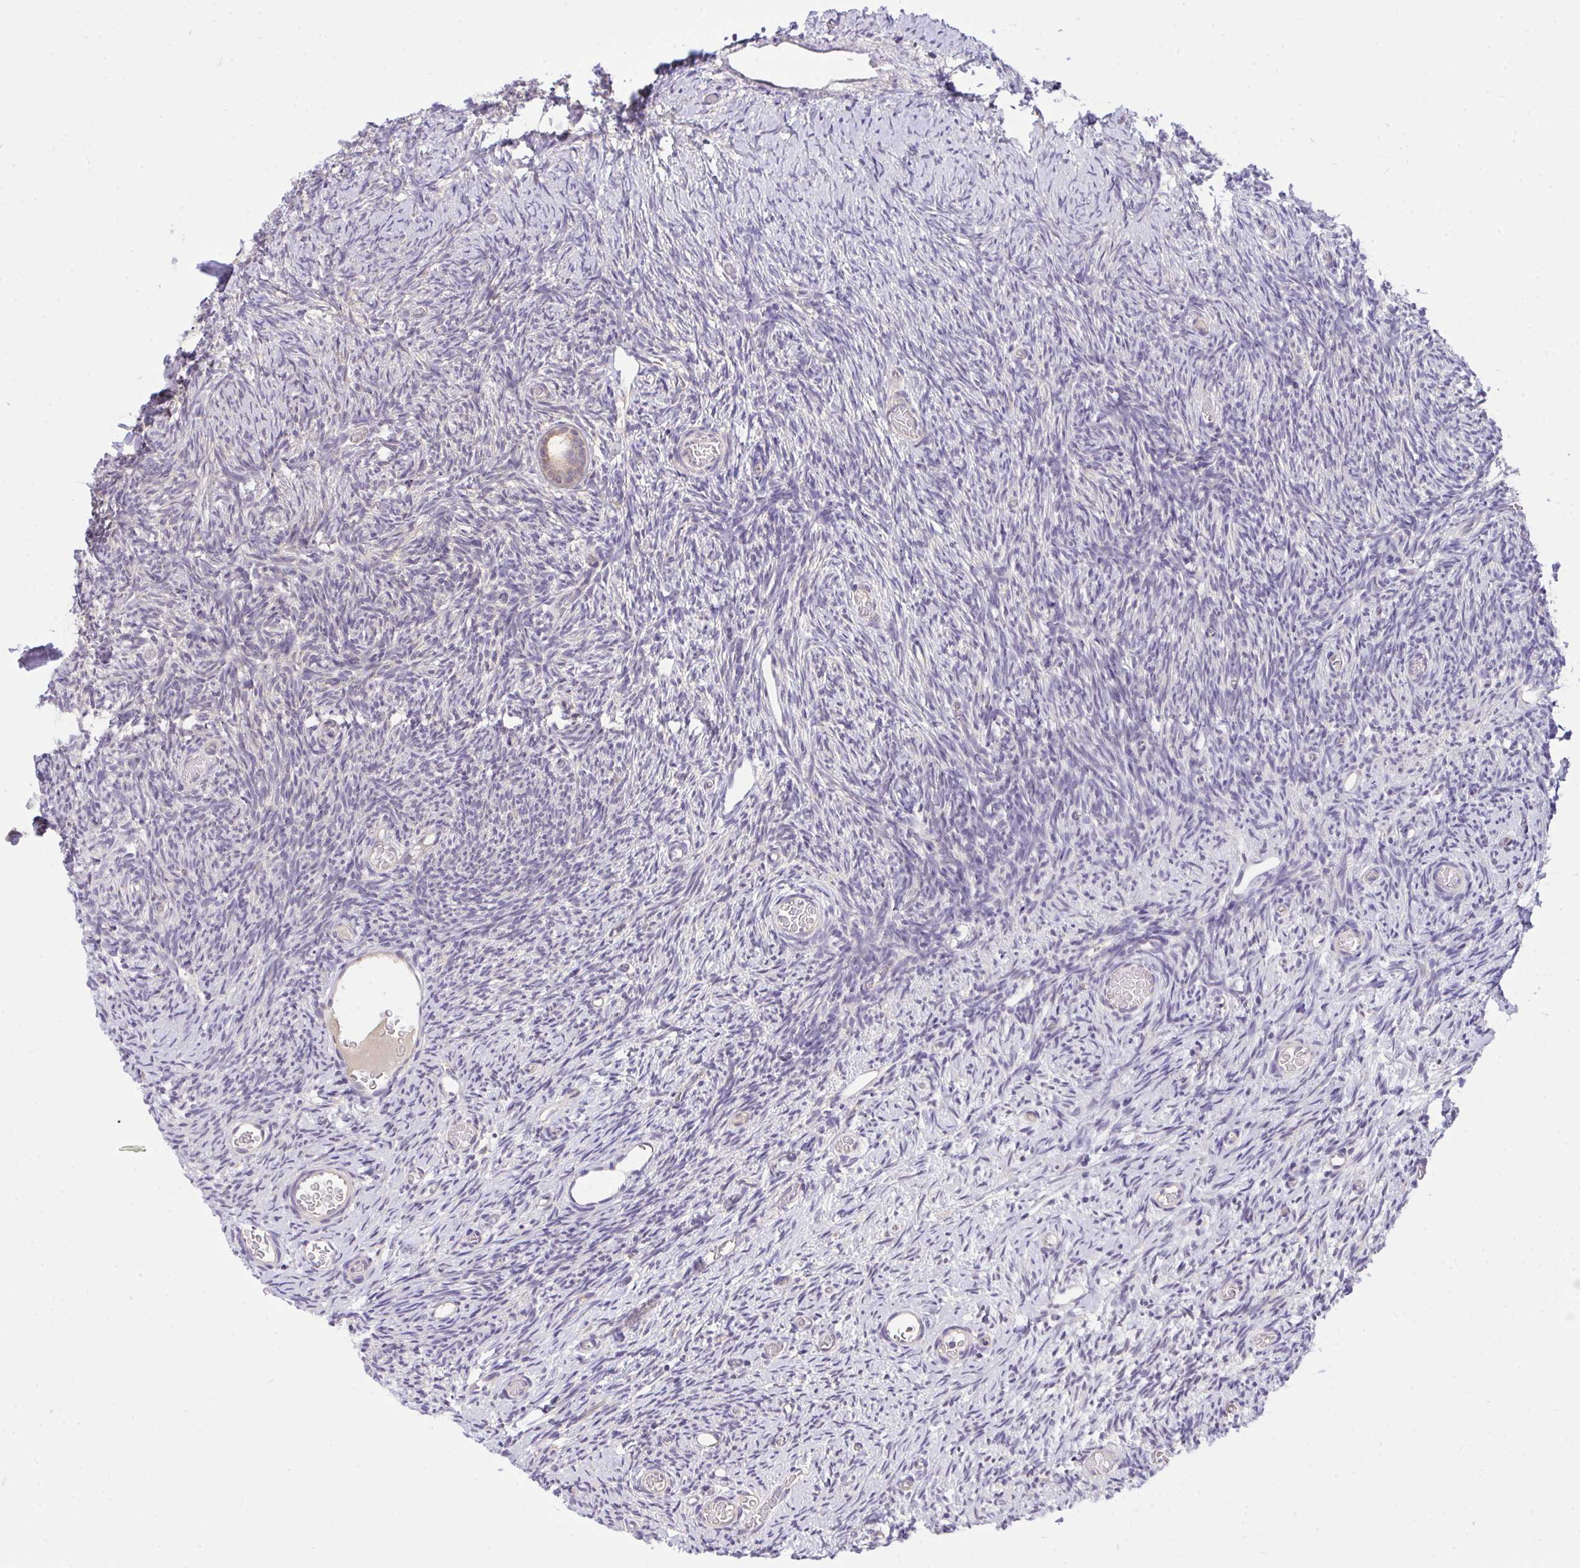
{"staining": {"intensity": "weak", "quantity": ">75%", "location": "cytoplasmic/membranous"}, "tissue": "ovary", "cell_type": "Follicle cells", "image_type": "normal", "snomed": [{"axis": "morphology", "description": "Normal tissue, NOS"}, {"axis": "topography", "description": "Ovary"}], "caption": "Weak cytoplasmic/membranous positivity for a protein is present in about >75% of follicle cells of benign ovary using immunohistochemistry (IHC).", "gene": "C19orf54", "patient": {"sex": "female", "age": 39}}